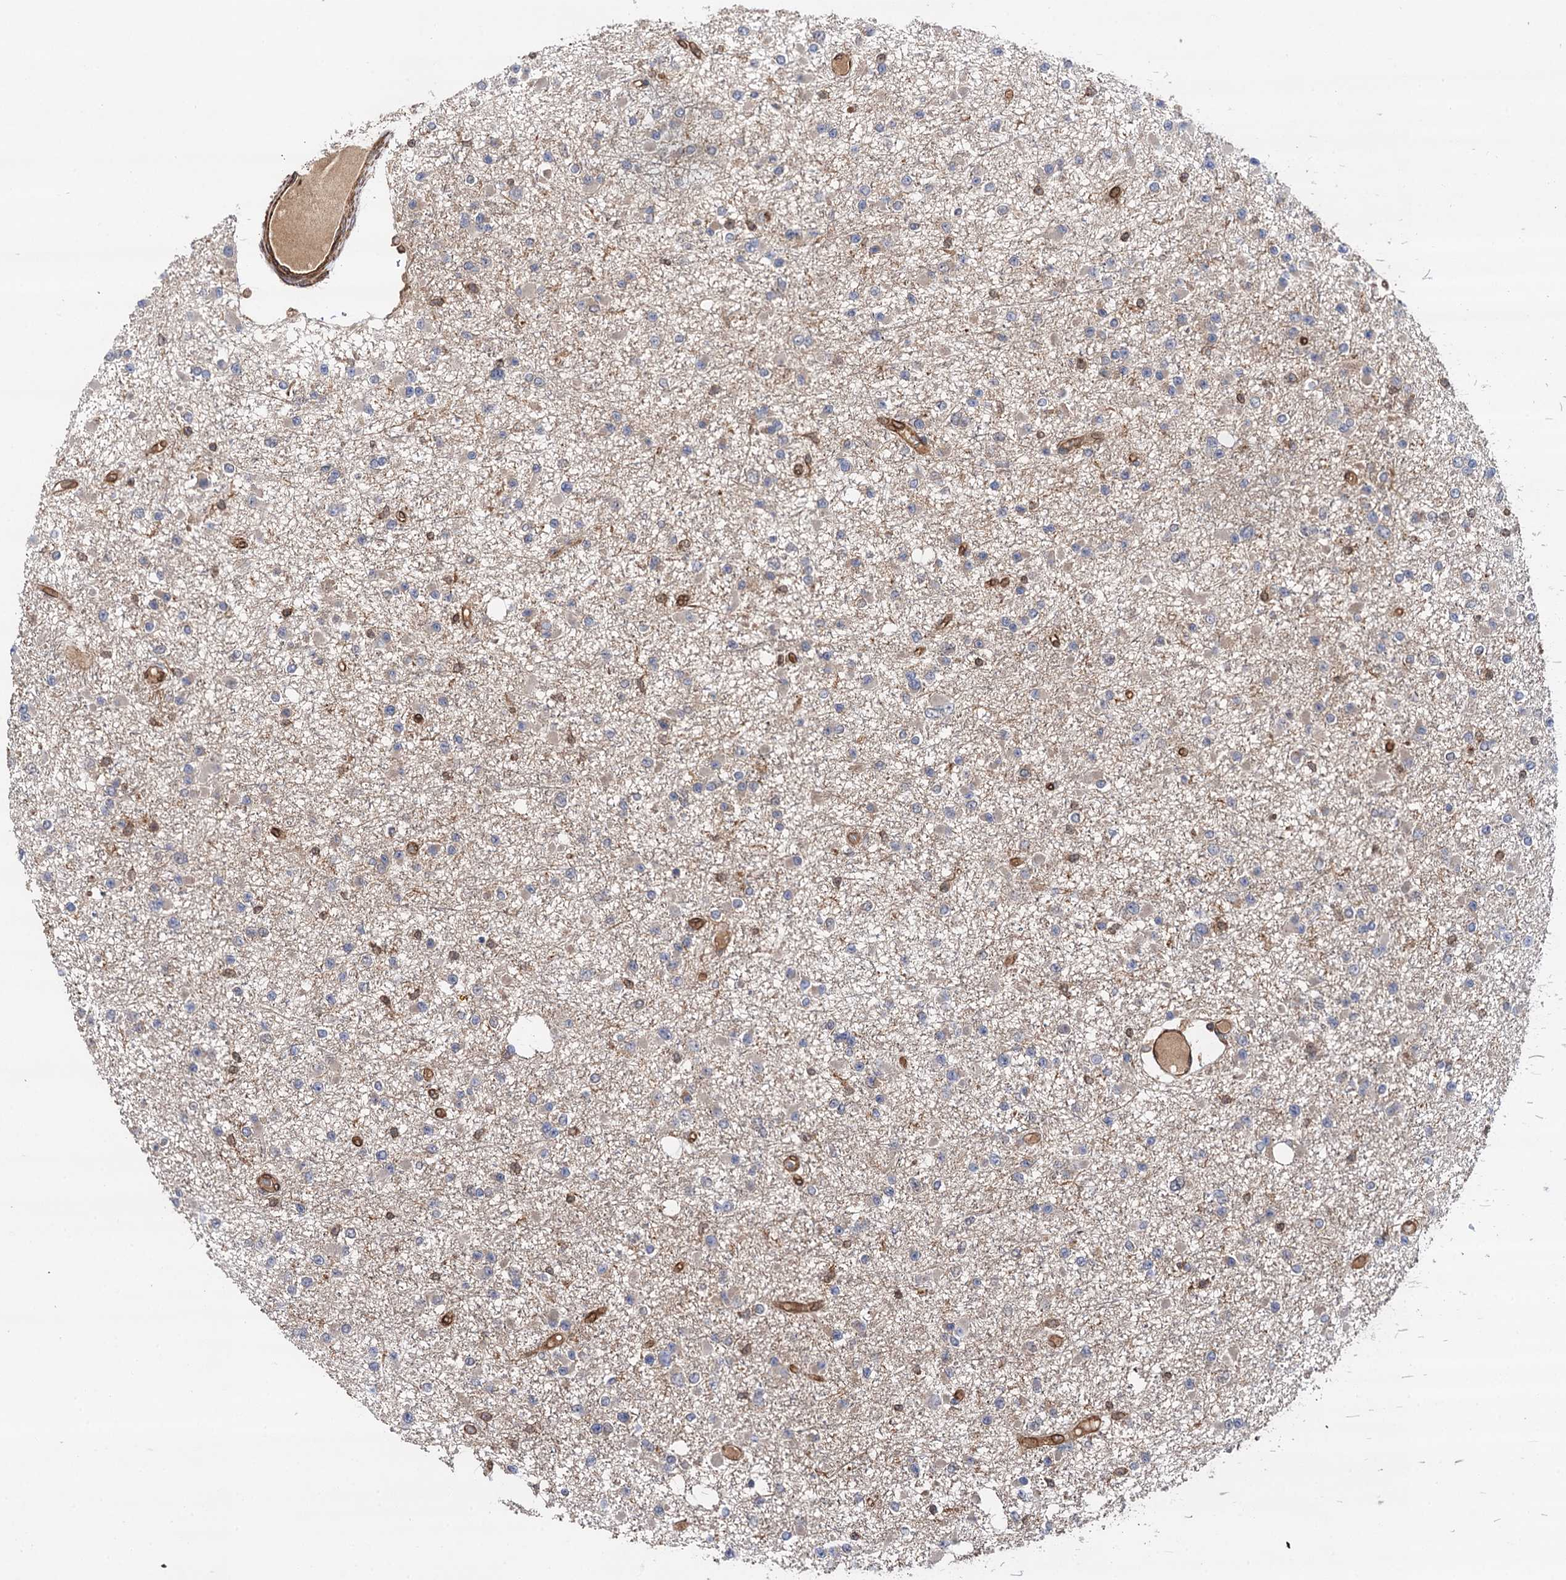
{"staining": {"intensity": "weak", "quantity": "<25%", "location": "cytoplasmic/membranous"}, "tissue": "glioma", "cell_type": "Tumor cells", "image_type": "cancer", "snomed": [{"axis": "morphology", "description": "Glioma, malignant, Low grade"}, {"axis": "topography", "description": "Brain"}], "caption": "Histopathology image shows no significant protein expression in tumor cells of malignant glioma (low-grade). (DAB IHC visualized using brightfield microscopy, high magnification).", "gene": "BORA", "patient": {"sex": "female", "age": 22}}